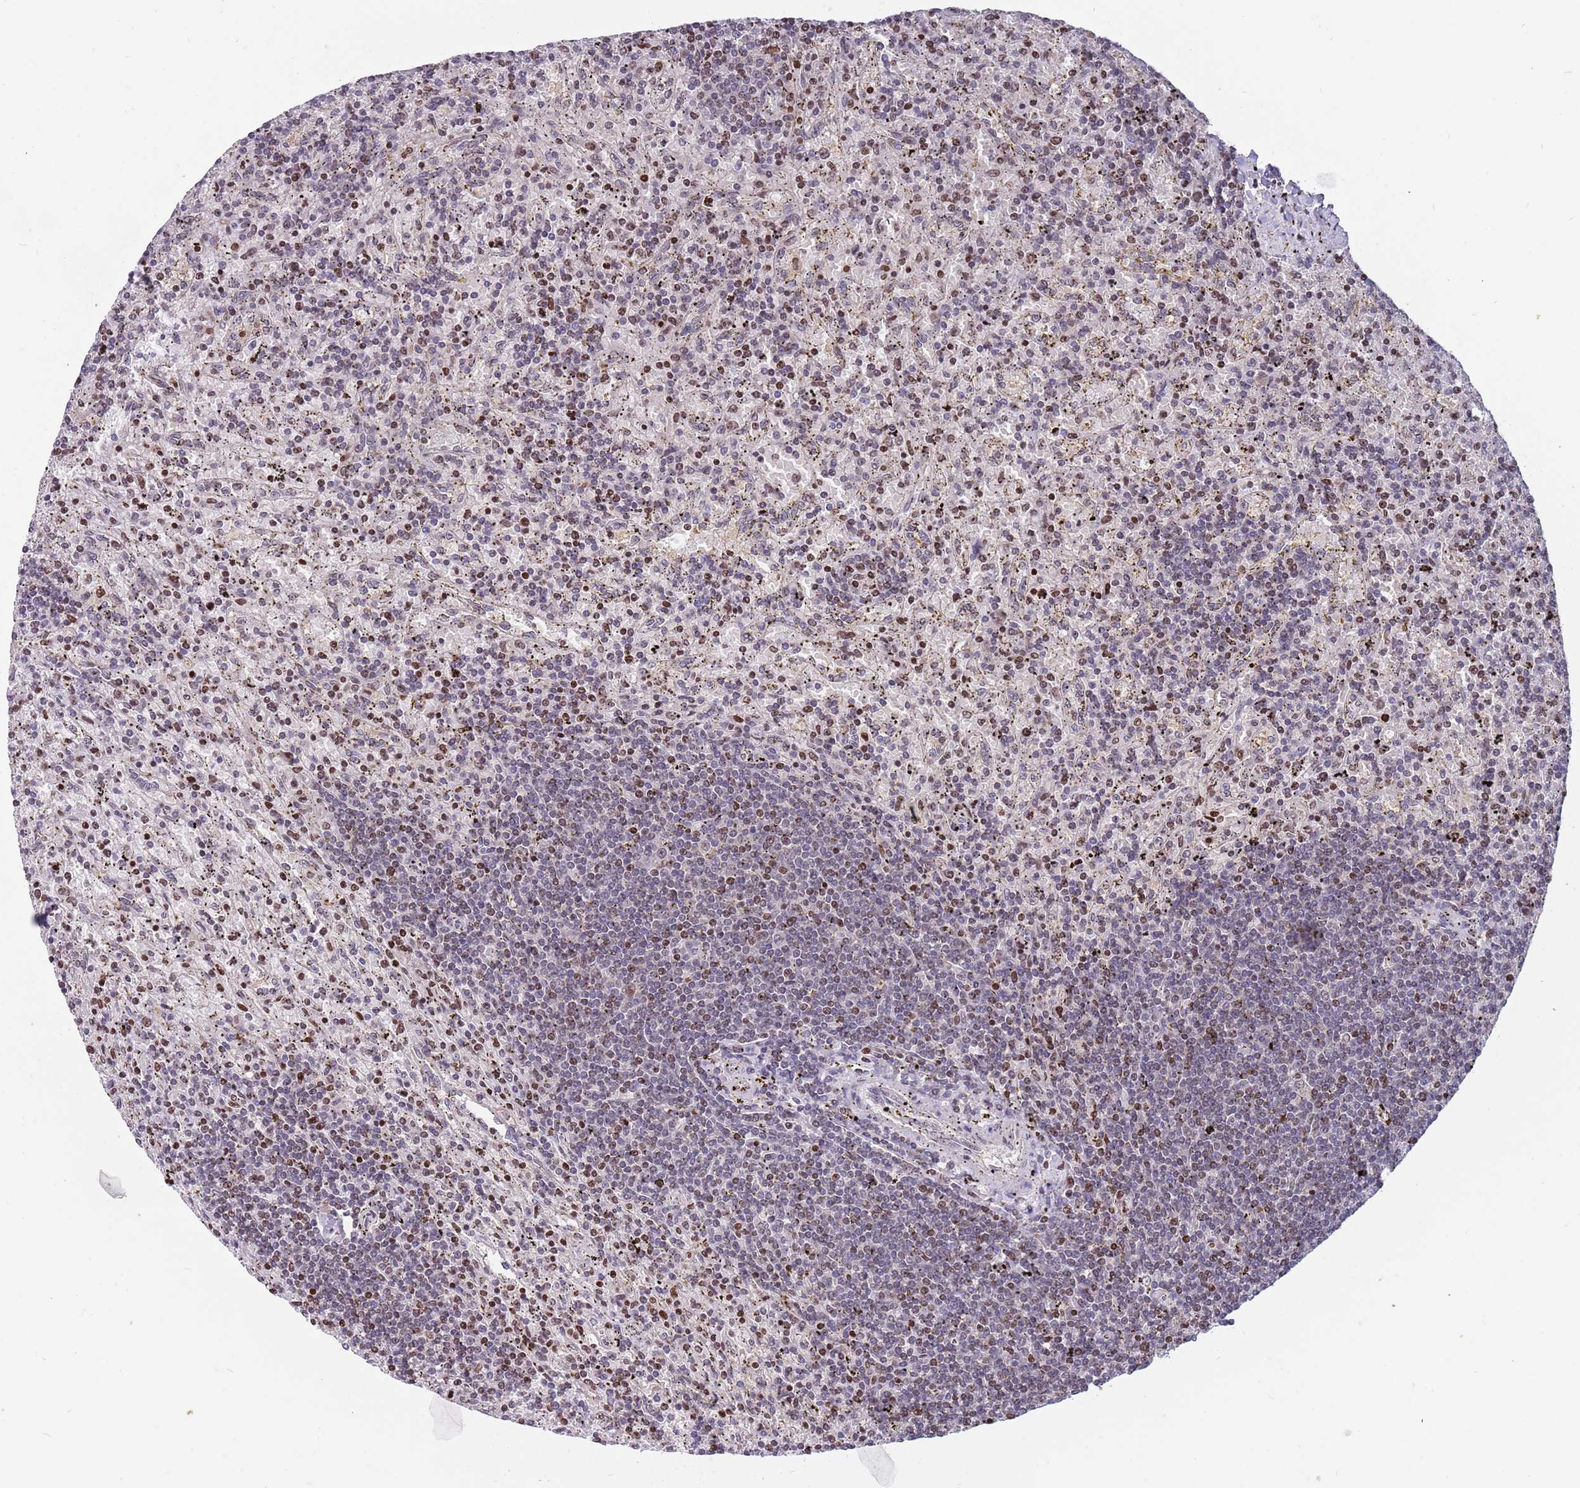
{"staining": {"intensity": "negative", "quantity": "none", "location": "none"}, "tissue": "lymphoma", "cell_type": "Tumor cells", "image_type": "cancer", "snomed": [{"axis": "morphology", "description": "Malignant lymphoma, non-Hodgkin's type, Low grade"}, {"axis": "topography", "description": "Spleen"}], "caption": "Image shows no significant protein expression in tumor cells of low-grade malignant lymphoma, non-Hodgkin's type.", "gene": "ARHGEF5", "patient": {"sex": "male", "age": 76}}